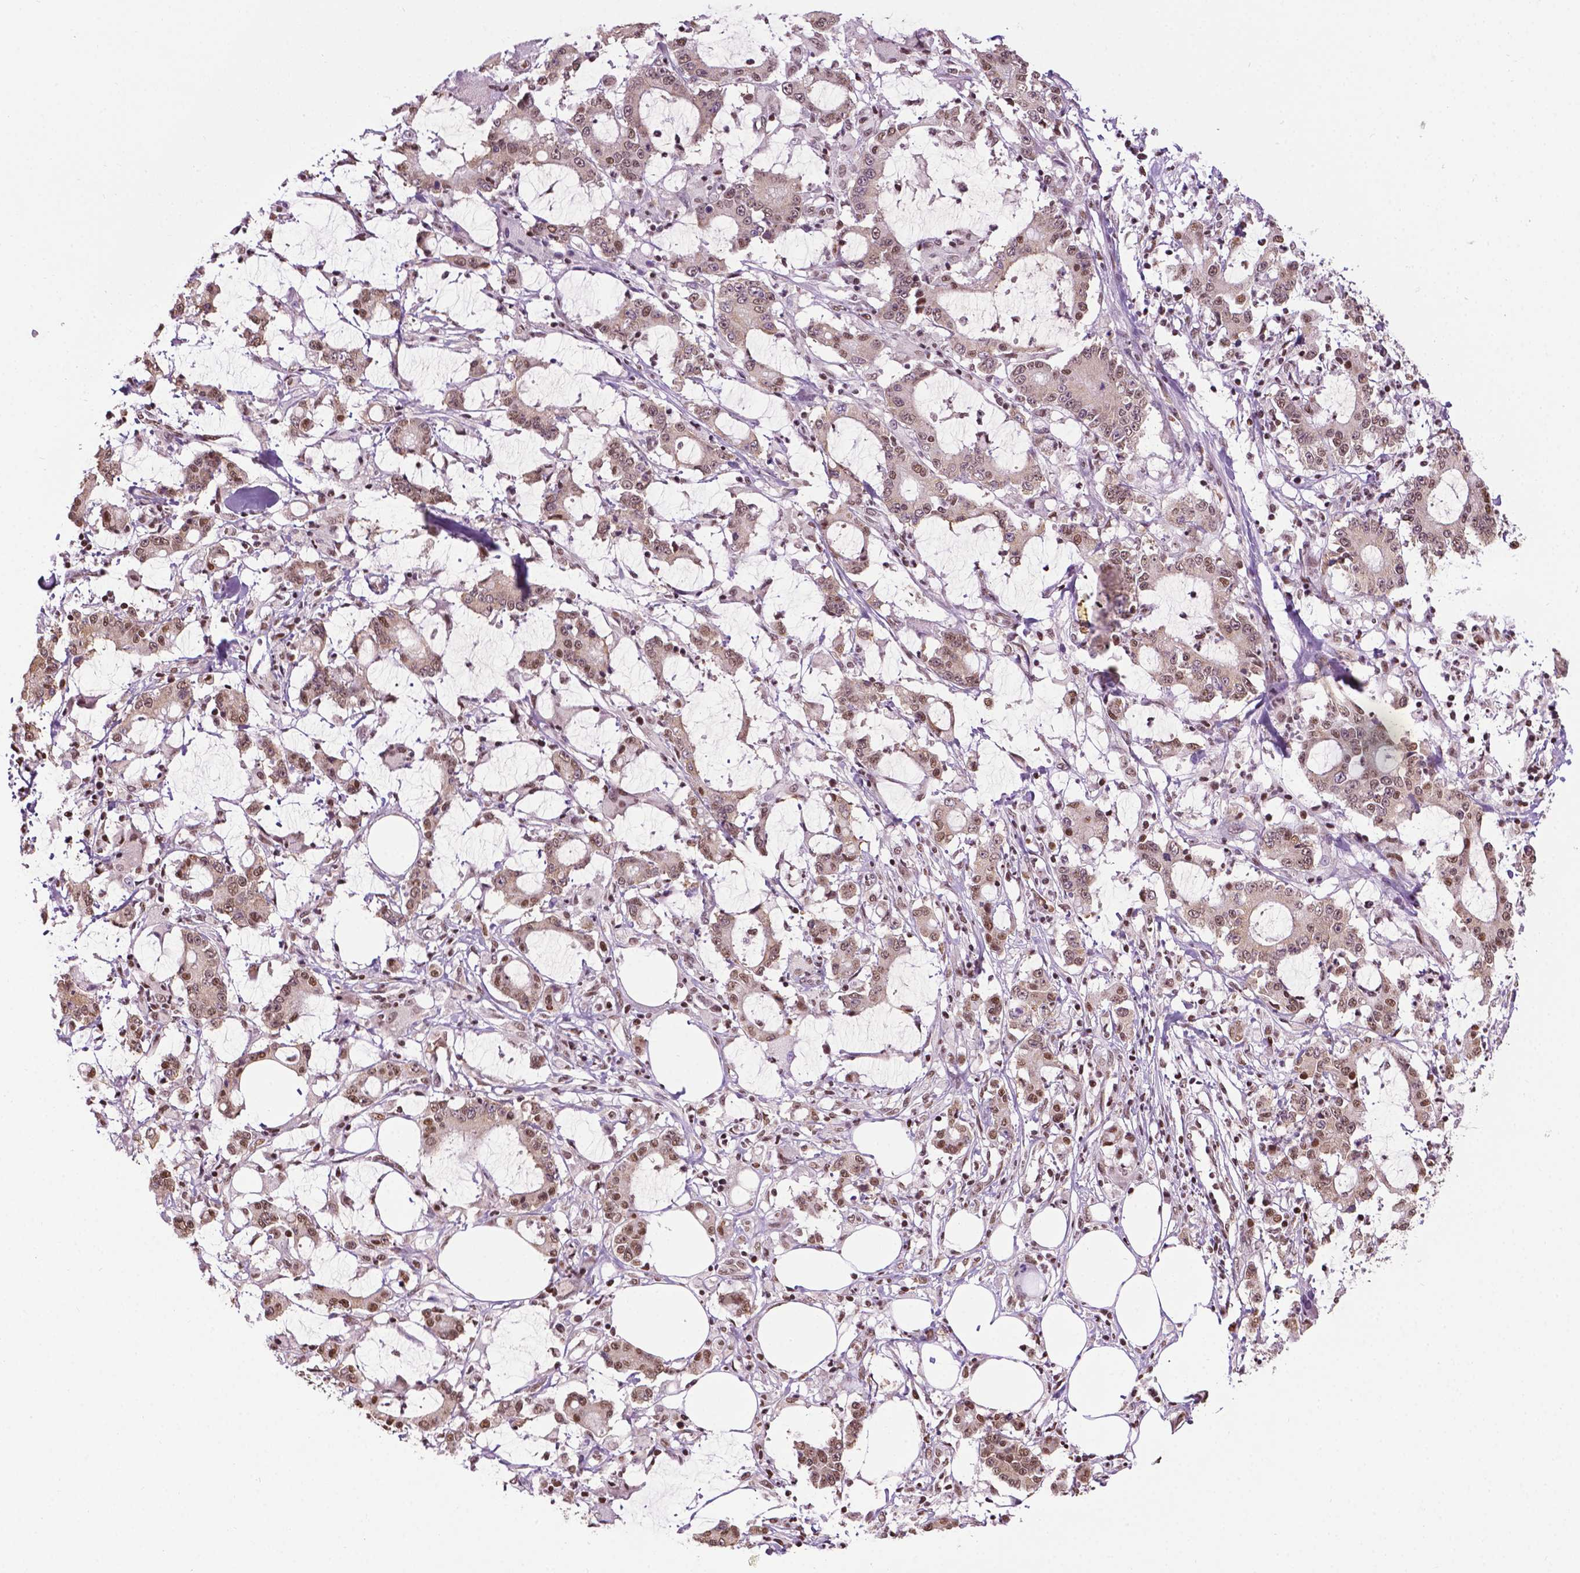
{"staining": {"intensity": "moderate", "quantity": ">75%", "location": "nuclear"}, "tissue": "stomach cancer", "cell_type": "Tumor cells", "image_type": "cancer", "snomed": [{"axis": "morphology", "description": "Adenocarcinoma, NOS"}, {"axis": "topography", "description": "Stomach, upper"}], "caption": "Stomach cancer stained with immunohistochemistry exhibits moderate nuclear expression in about >75% of tumor cells.", "gene": "COL23A1", "patient": {"sex": "male", "age": 68}}